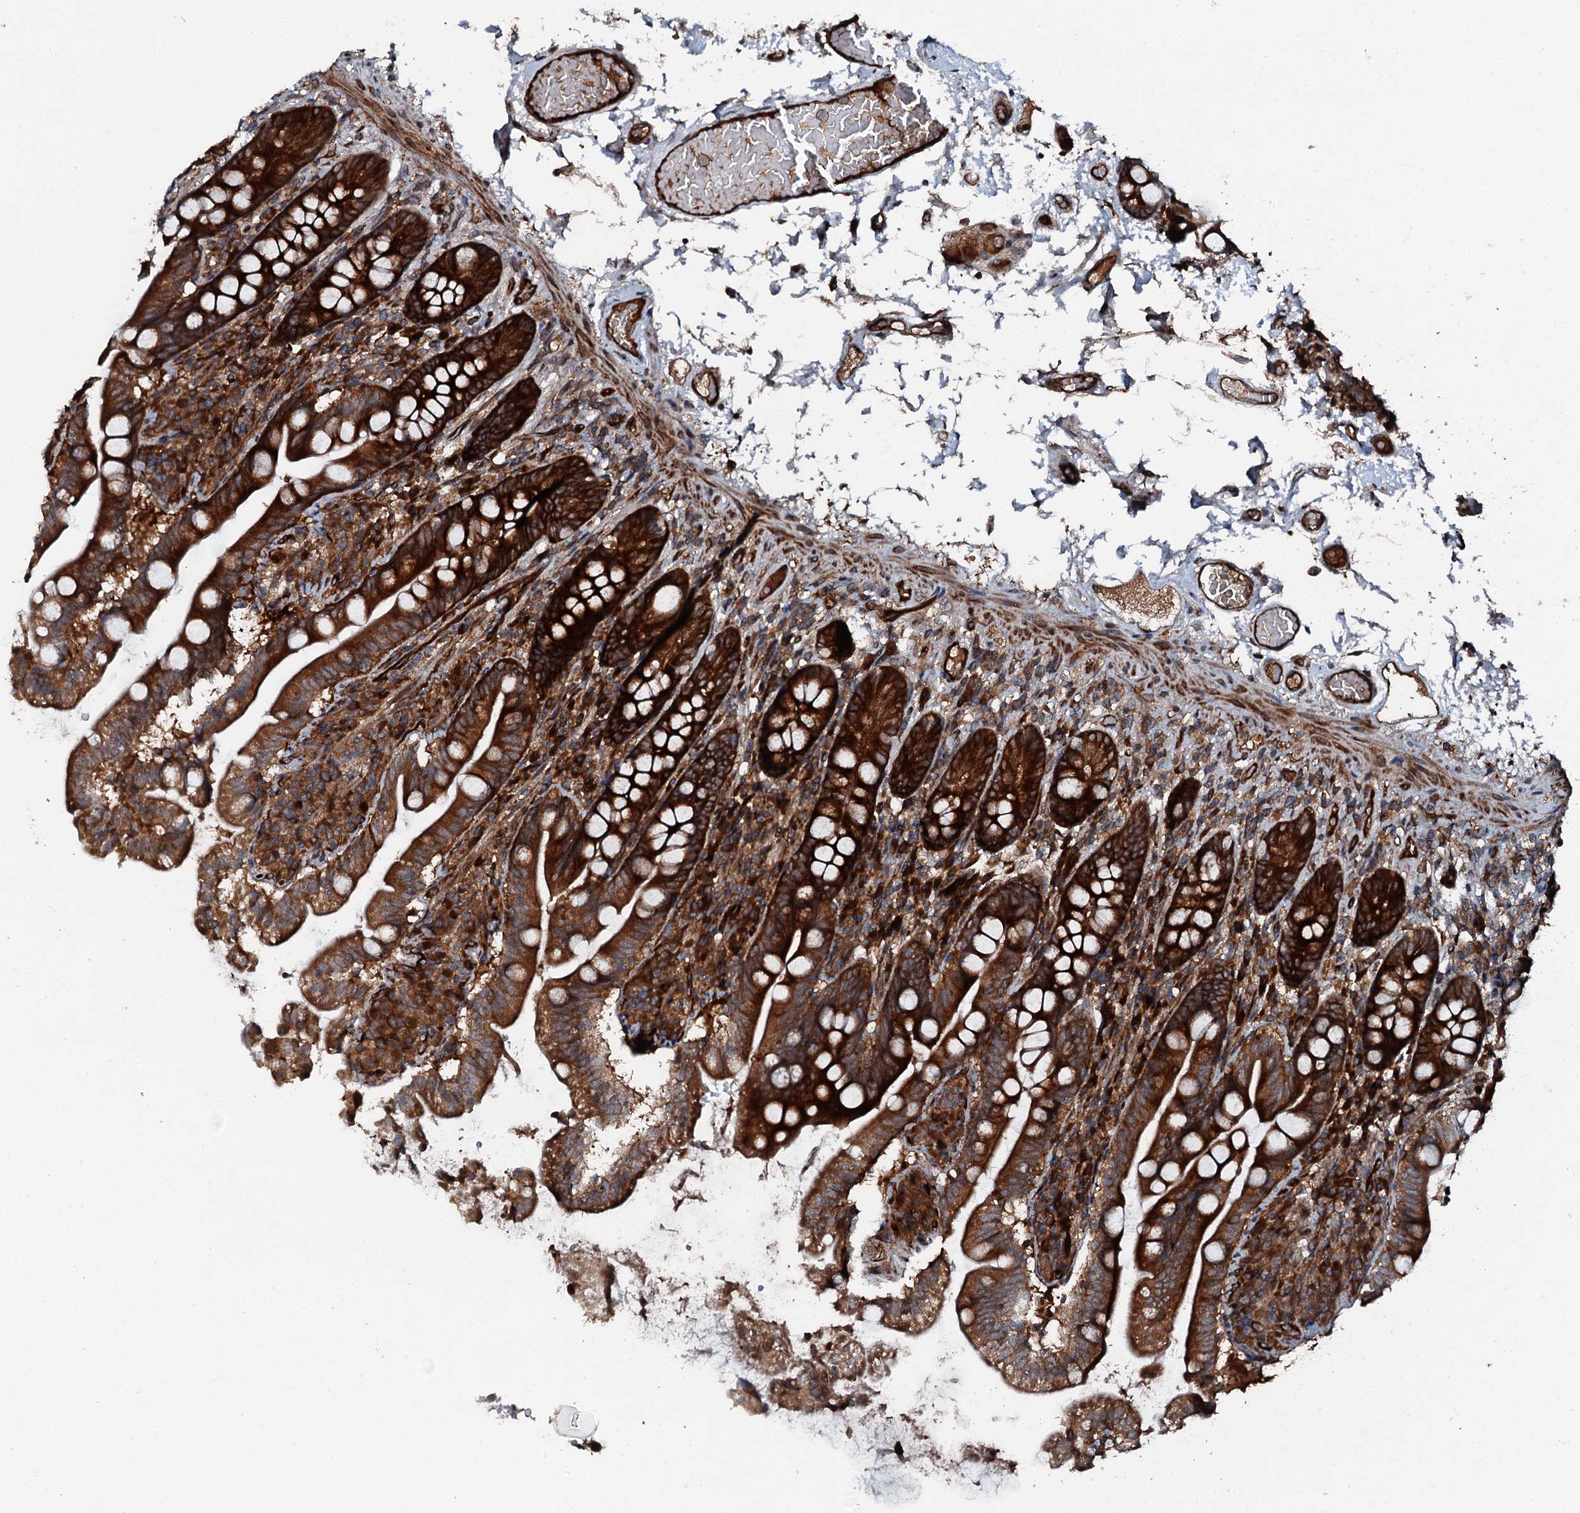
{"staining": {"intensity": "strong", "quantity": ">75%", "location": "cytoplasmic/membranous"}, "tissue": "small intestine", "cell_type": "Glandular cells", "image_type": "normal", "snomed": [{"axis": "morphology", "description": "Normal tissue, NOS"}, {"axis": "topography", "description": "Small intestine"}], "caption": "The immunohistochemical stain highlights strong cytoplasmic/membranous positivity in glandular cells of benign small intestine. (DAB (3,3'-diaminobenzidine) = brown stain, brightfield microscopy at high magnification).", "gene": "FLYWCH1", "patient": {"sex": "female", "age": 64}}